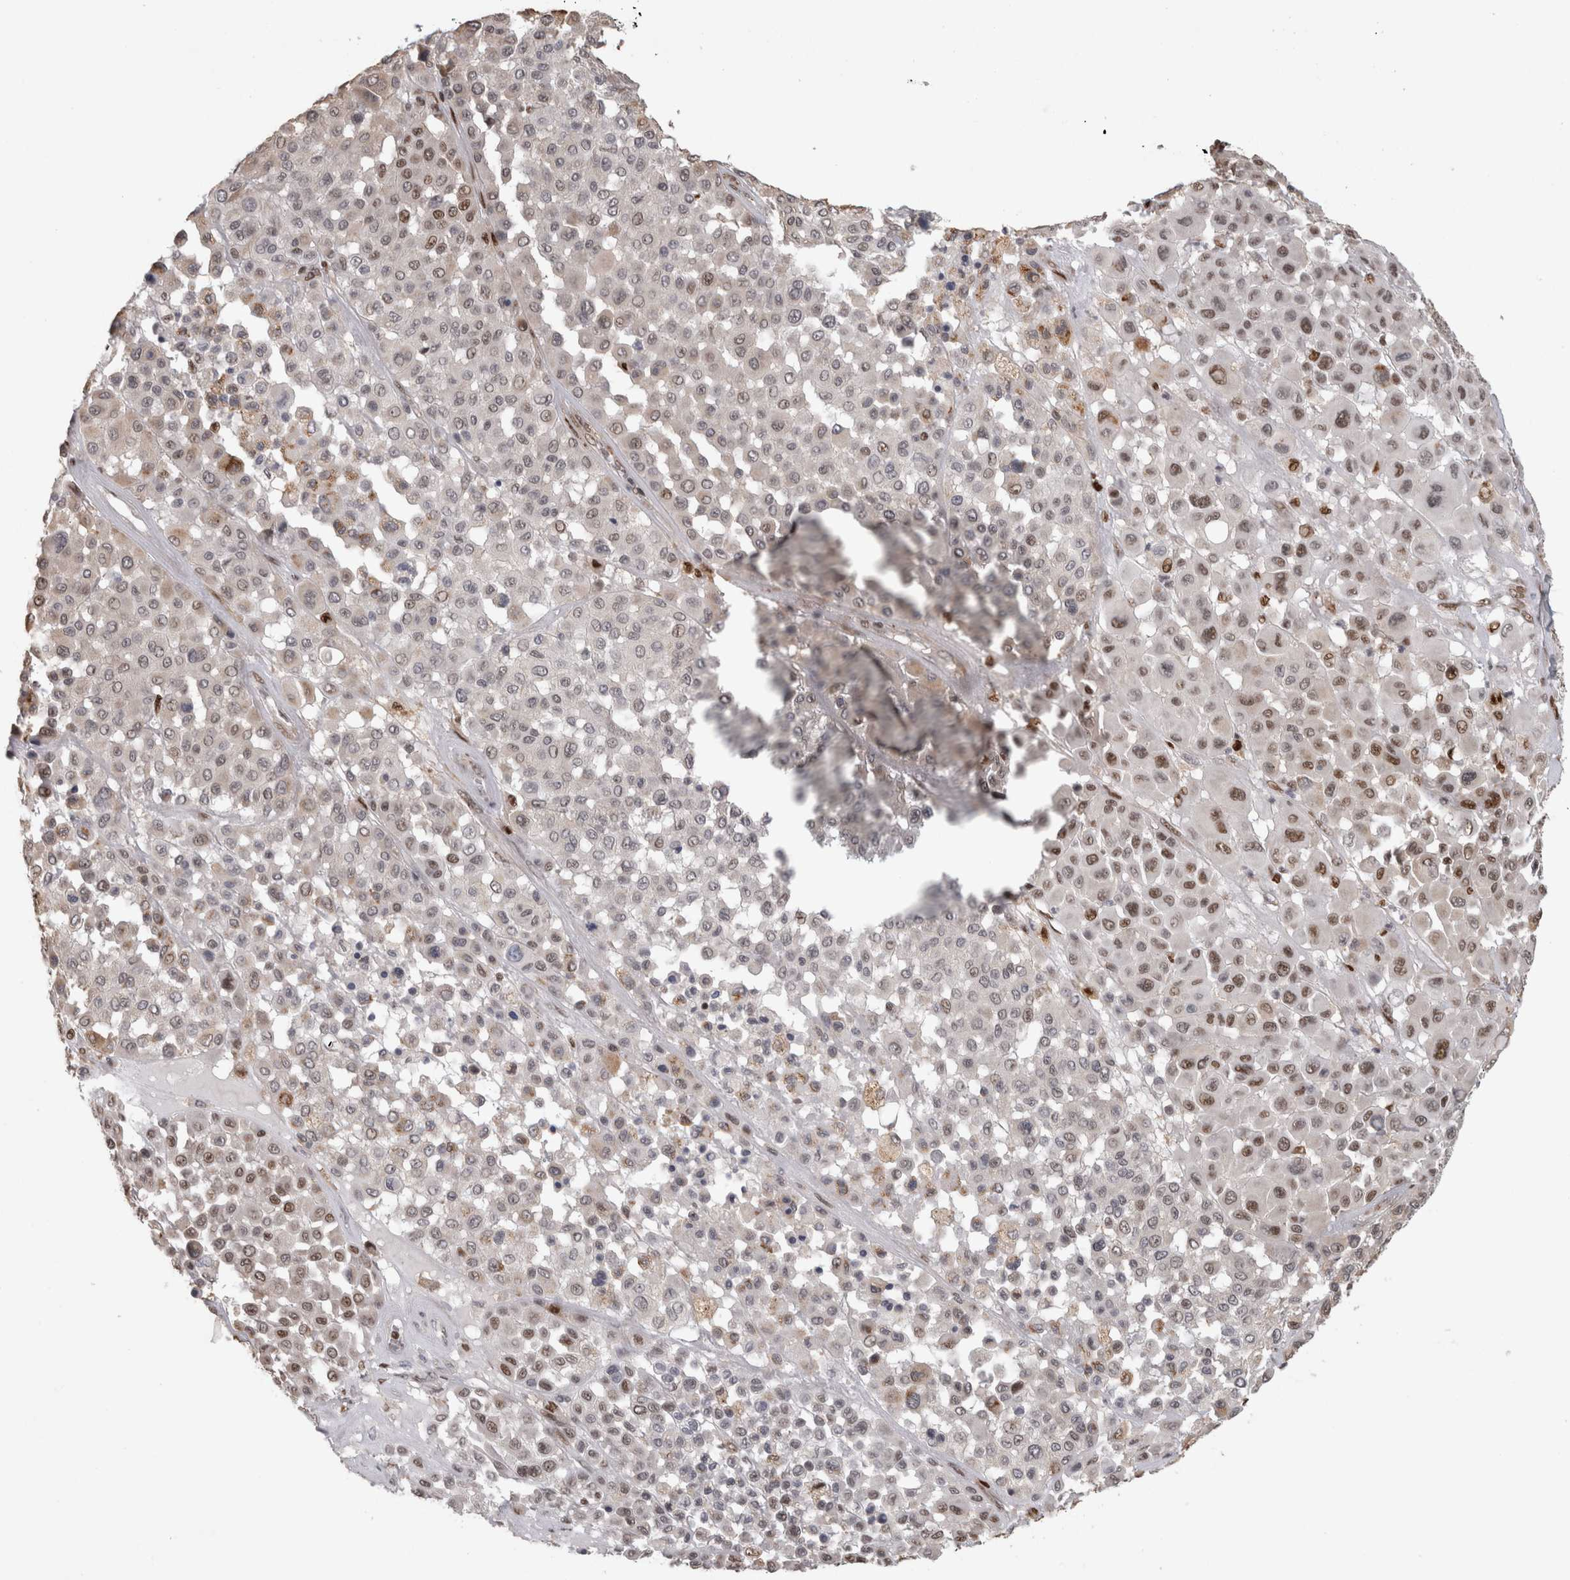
{"staining": {"intensity": "moderate", "quantity": "25%-75%", "location": "nuclear"}, "tissue": "melanoma", "cell_type": "Tumor cells", "image_type": "cancer", "snomed": [{"axis": "morphology", "description": "Malignant melanoma, Metastatic site"}, {"axis": "topography", "description": "Soft tissue"}], "caption": "Immunohistochemical staining of human melanoma displays medium levels of moderate nuclear protein positivity in about 25%-75% of tumor cells.", "gene": "SRARP", "patient": {"sex": "male", "age": 41}}